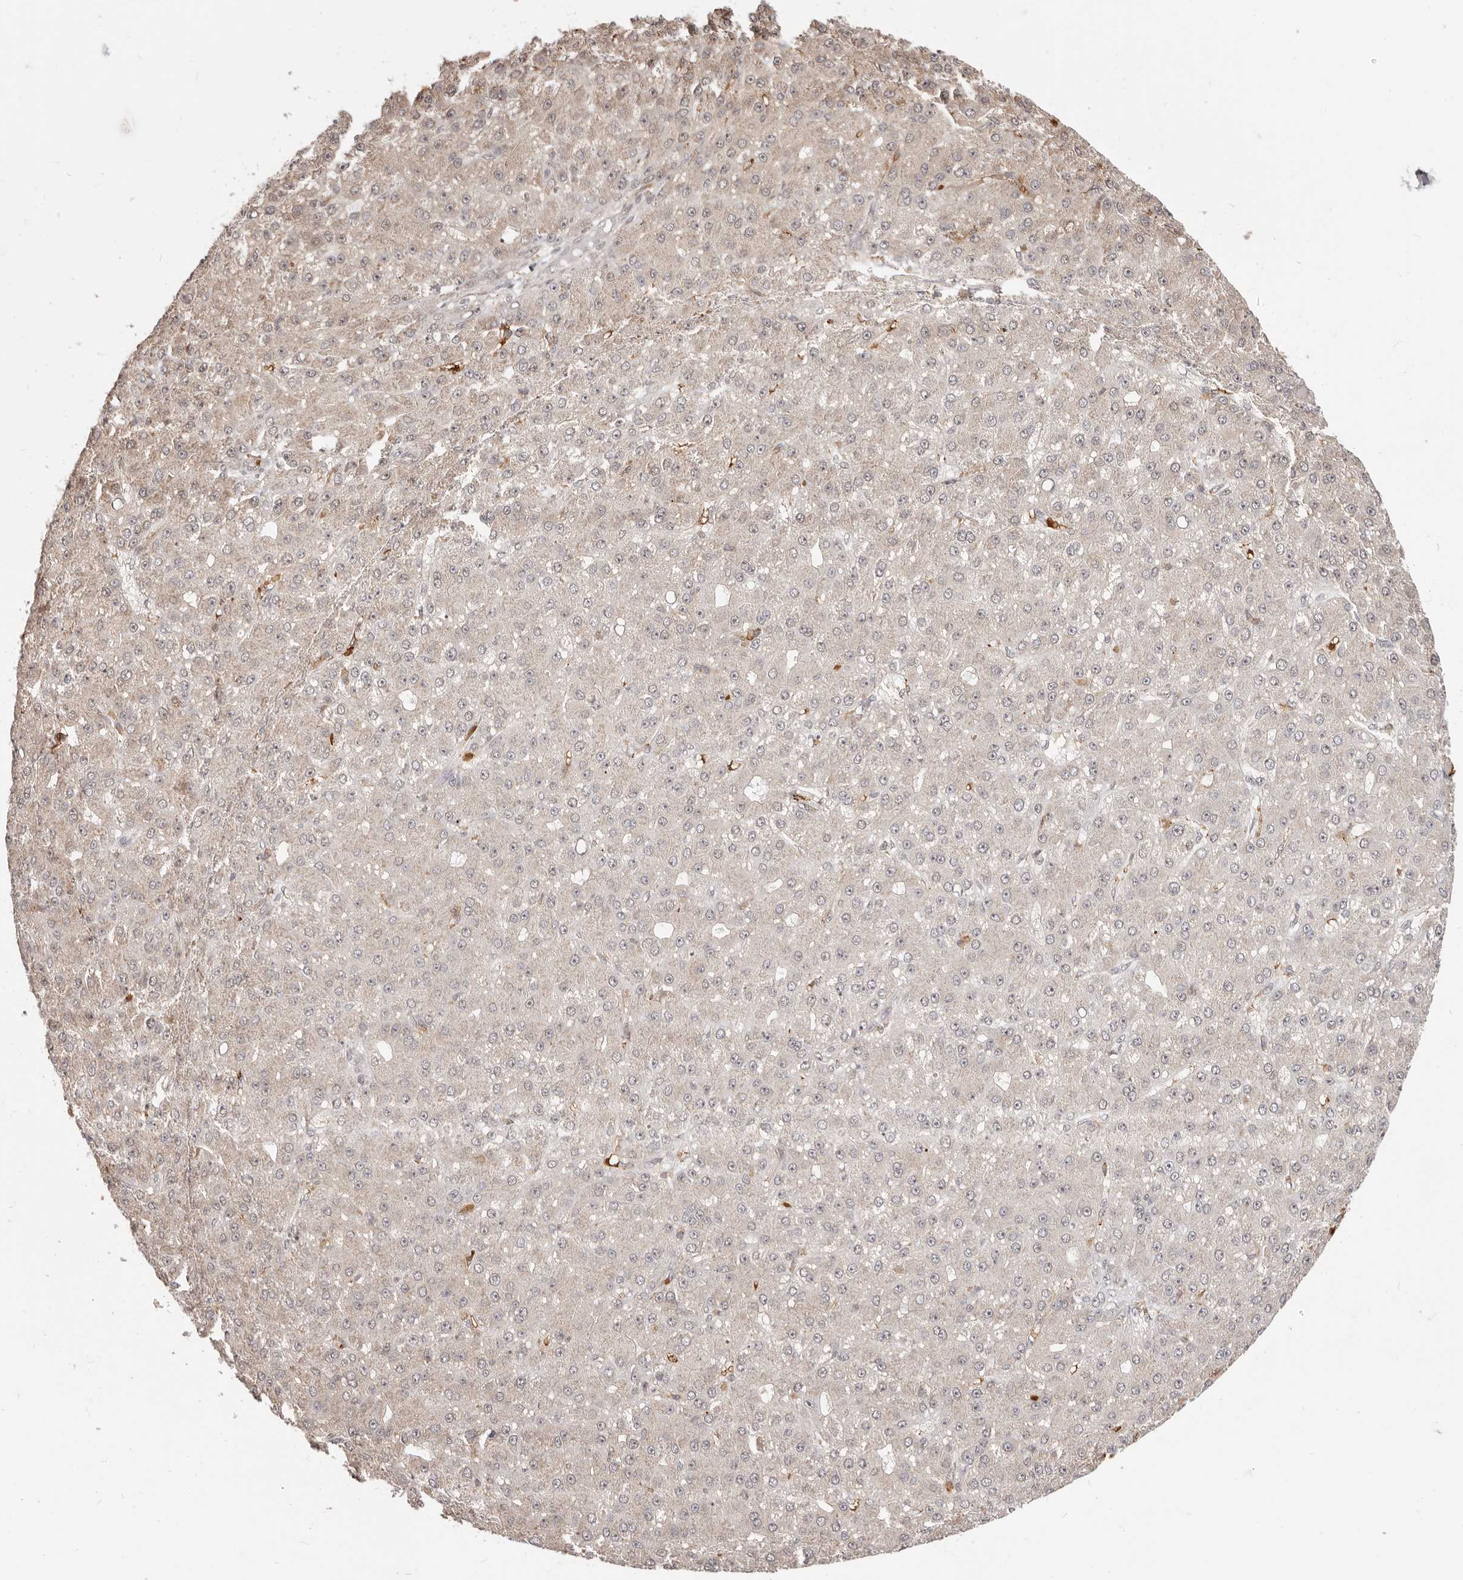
{"staining": {"intensity": "negative", "quantity": "none", "location": "none"}, "tissue": "liver cancer", "cell_type": "Tumor cells", "image_type": "cancer", "snomed": [{"axis": "morphology", "description": "Carcinoma, Hepatocellular, NOS"}, {"axis": "topography", "description": "Liver"}], "caption": "An IHC micrograph of liver cancer is shown. There is no staining in tumor cells of liver cancer.", "gene": "NCOA3", "patient": {"sex": "male", "age": 67}}